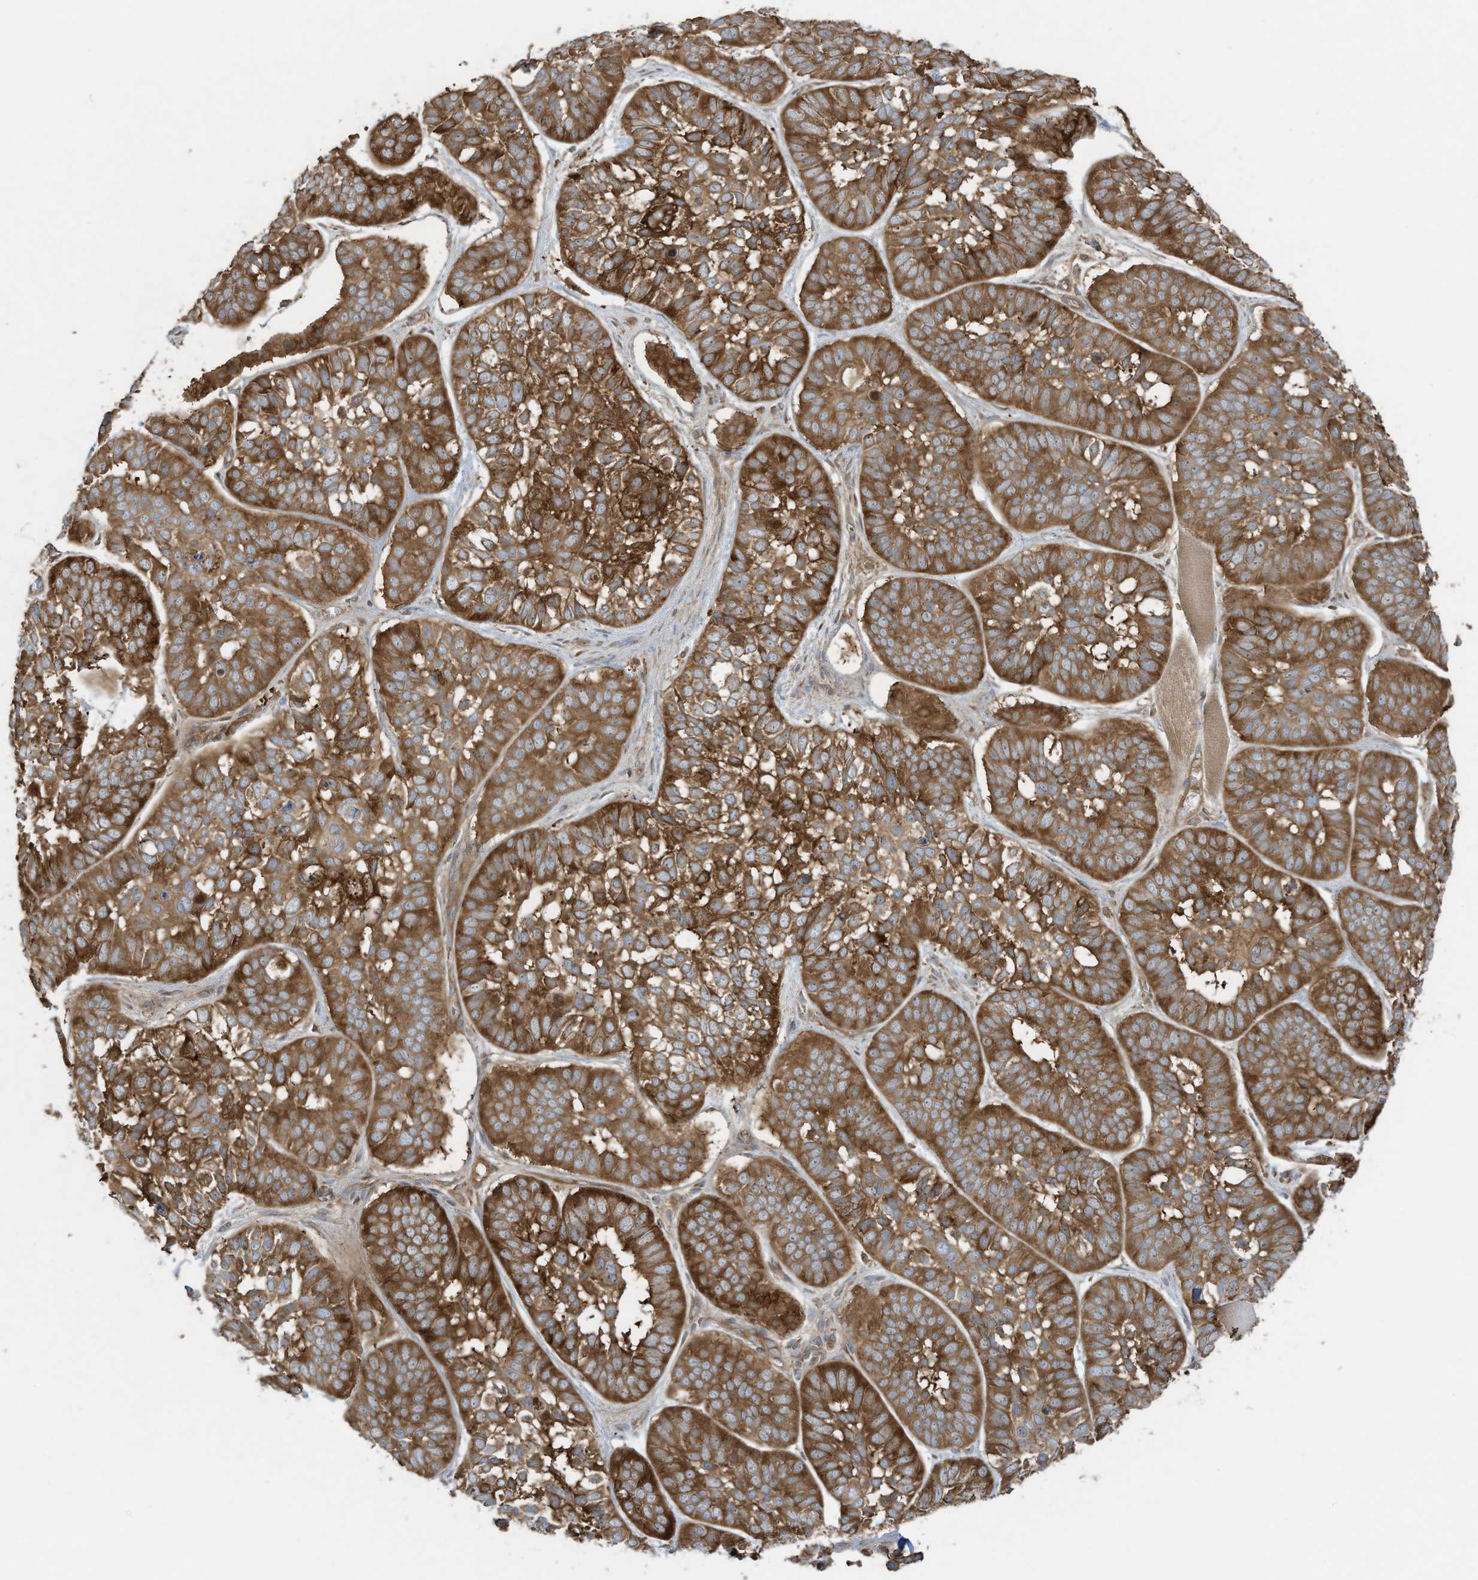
{"staining": {"intensity": "strong", "quantity": "25%-75%", "location": "cytoplasmic/membranous"}, "tissue": "skin cancer", "cell_type": "Tumor cells", "image_type": "cancer", "snomed": [{"axis": "morphology", "description": "Basal cell carcinoma"}, {"axis": "topography", "description": "Skin"}], "caption": "IHC (DAB) staining of skin cancer (basal cell carcinoma) demonstrates strong cytoplasmic/membranous protein positivity in approximately 25%-75% of tumor cells.", "gene": "OLA1", "patient": {"sex": "male", "age": 62}}